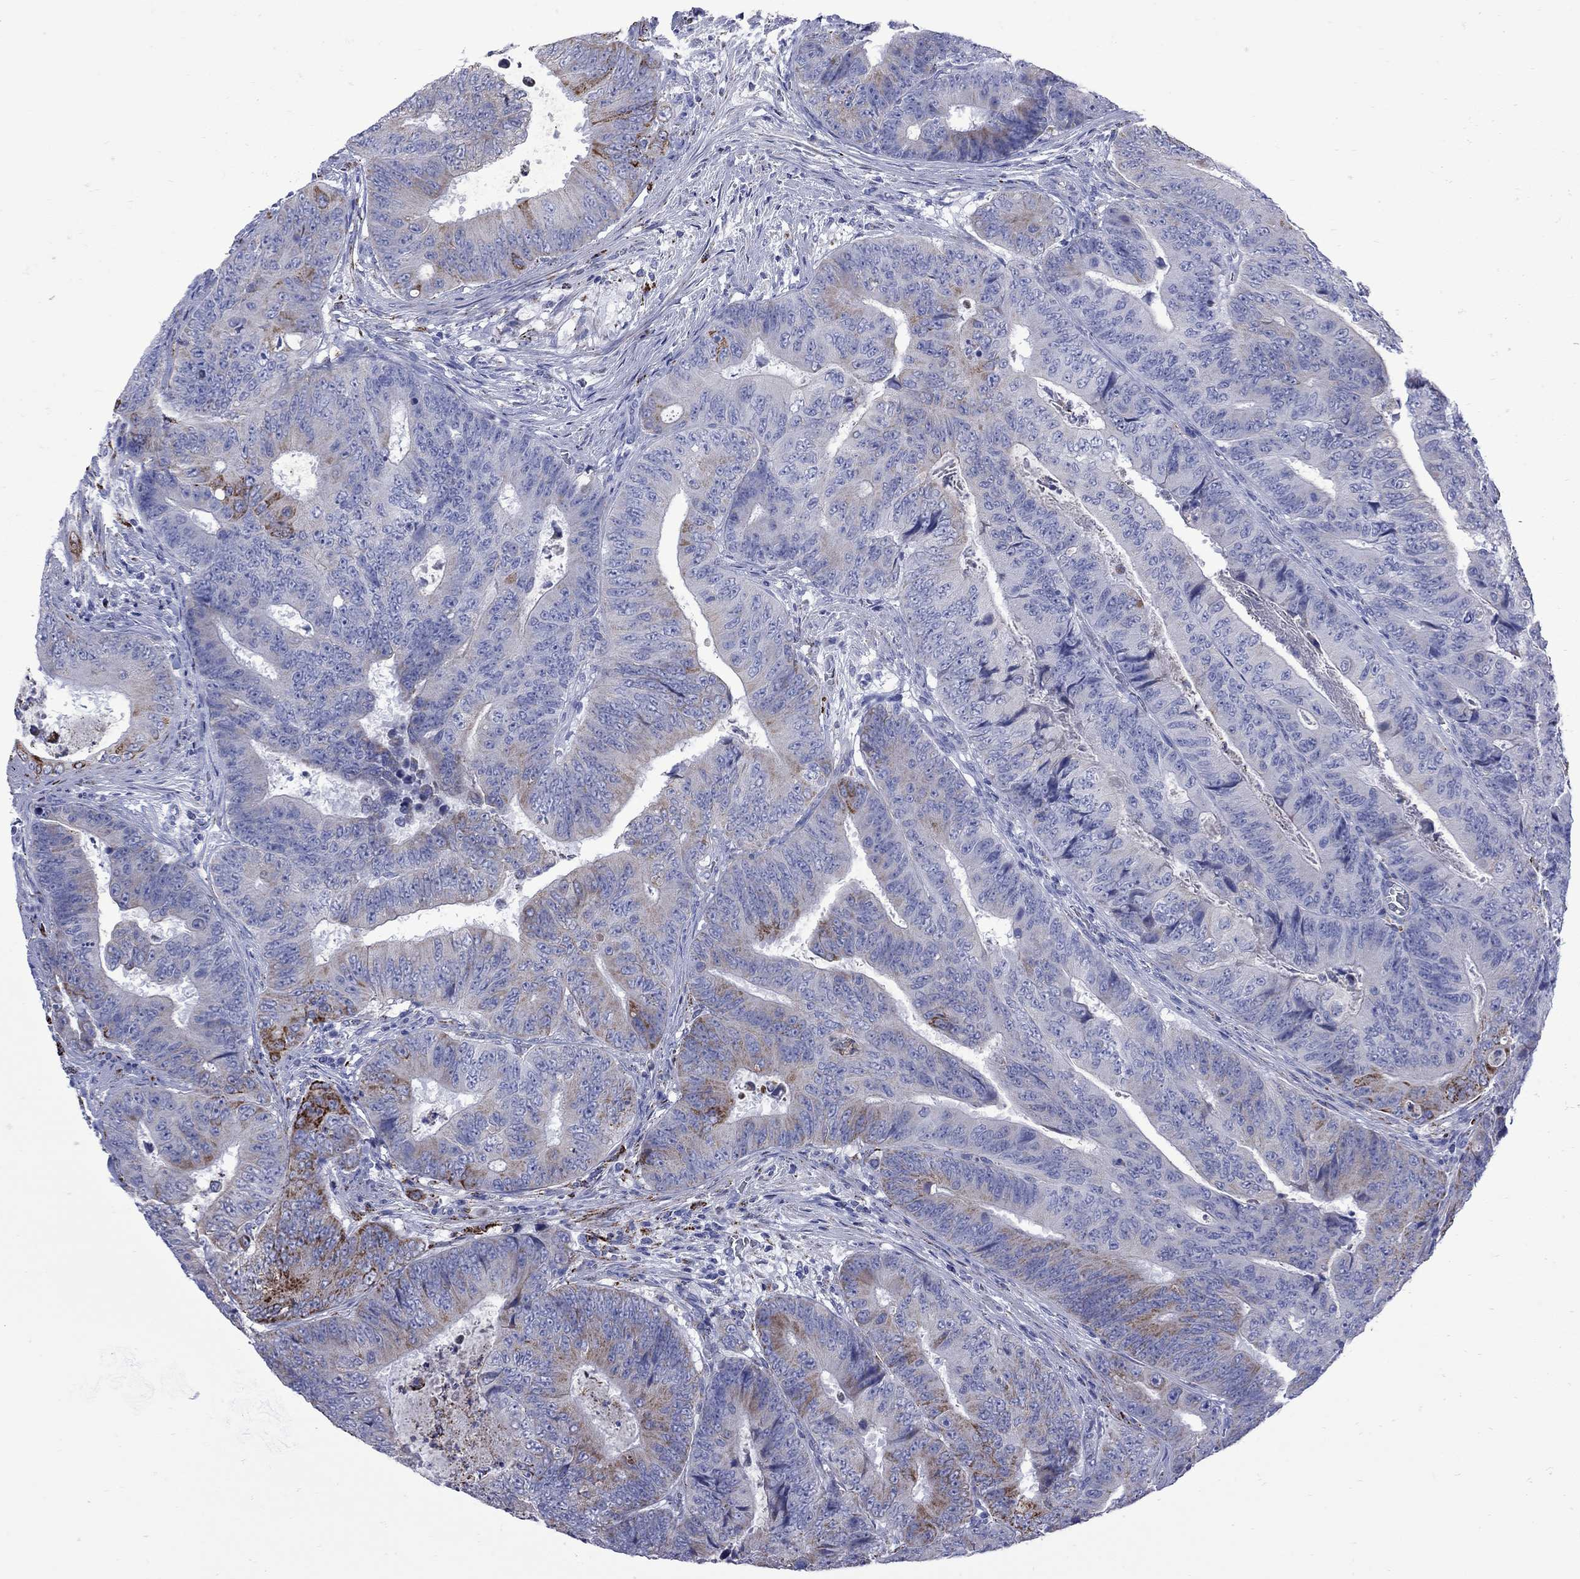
{"staining": {"intensity": "strong", "quantity": "<25%", "location": "cytoplasmic/membranous"}, "tissue": "colorectal cancer", "cell_type": "Tumor cells", "image_type": "cancer", "snomed": [{"axis": "morphology", "description": "Adenocarcinoma, NOS"}, {"axis": "topography", "description": "Colon"}], "caption": "The photomicrograph displays a brown stain indicating the presence of a protein in the cytoplasmic/membranous of tumor cells in colorectal cancer. (Stains: DAB (3,3'-diaminobenzidine) in brown, nuclei in blue, Microscopy: brightfield microscopy at high magnification).", "gene": "SESTD1", "patient": {"sex": "female", "age": 48}}